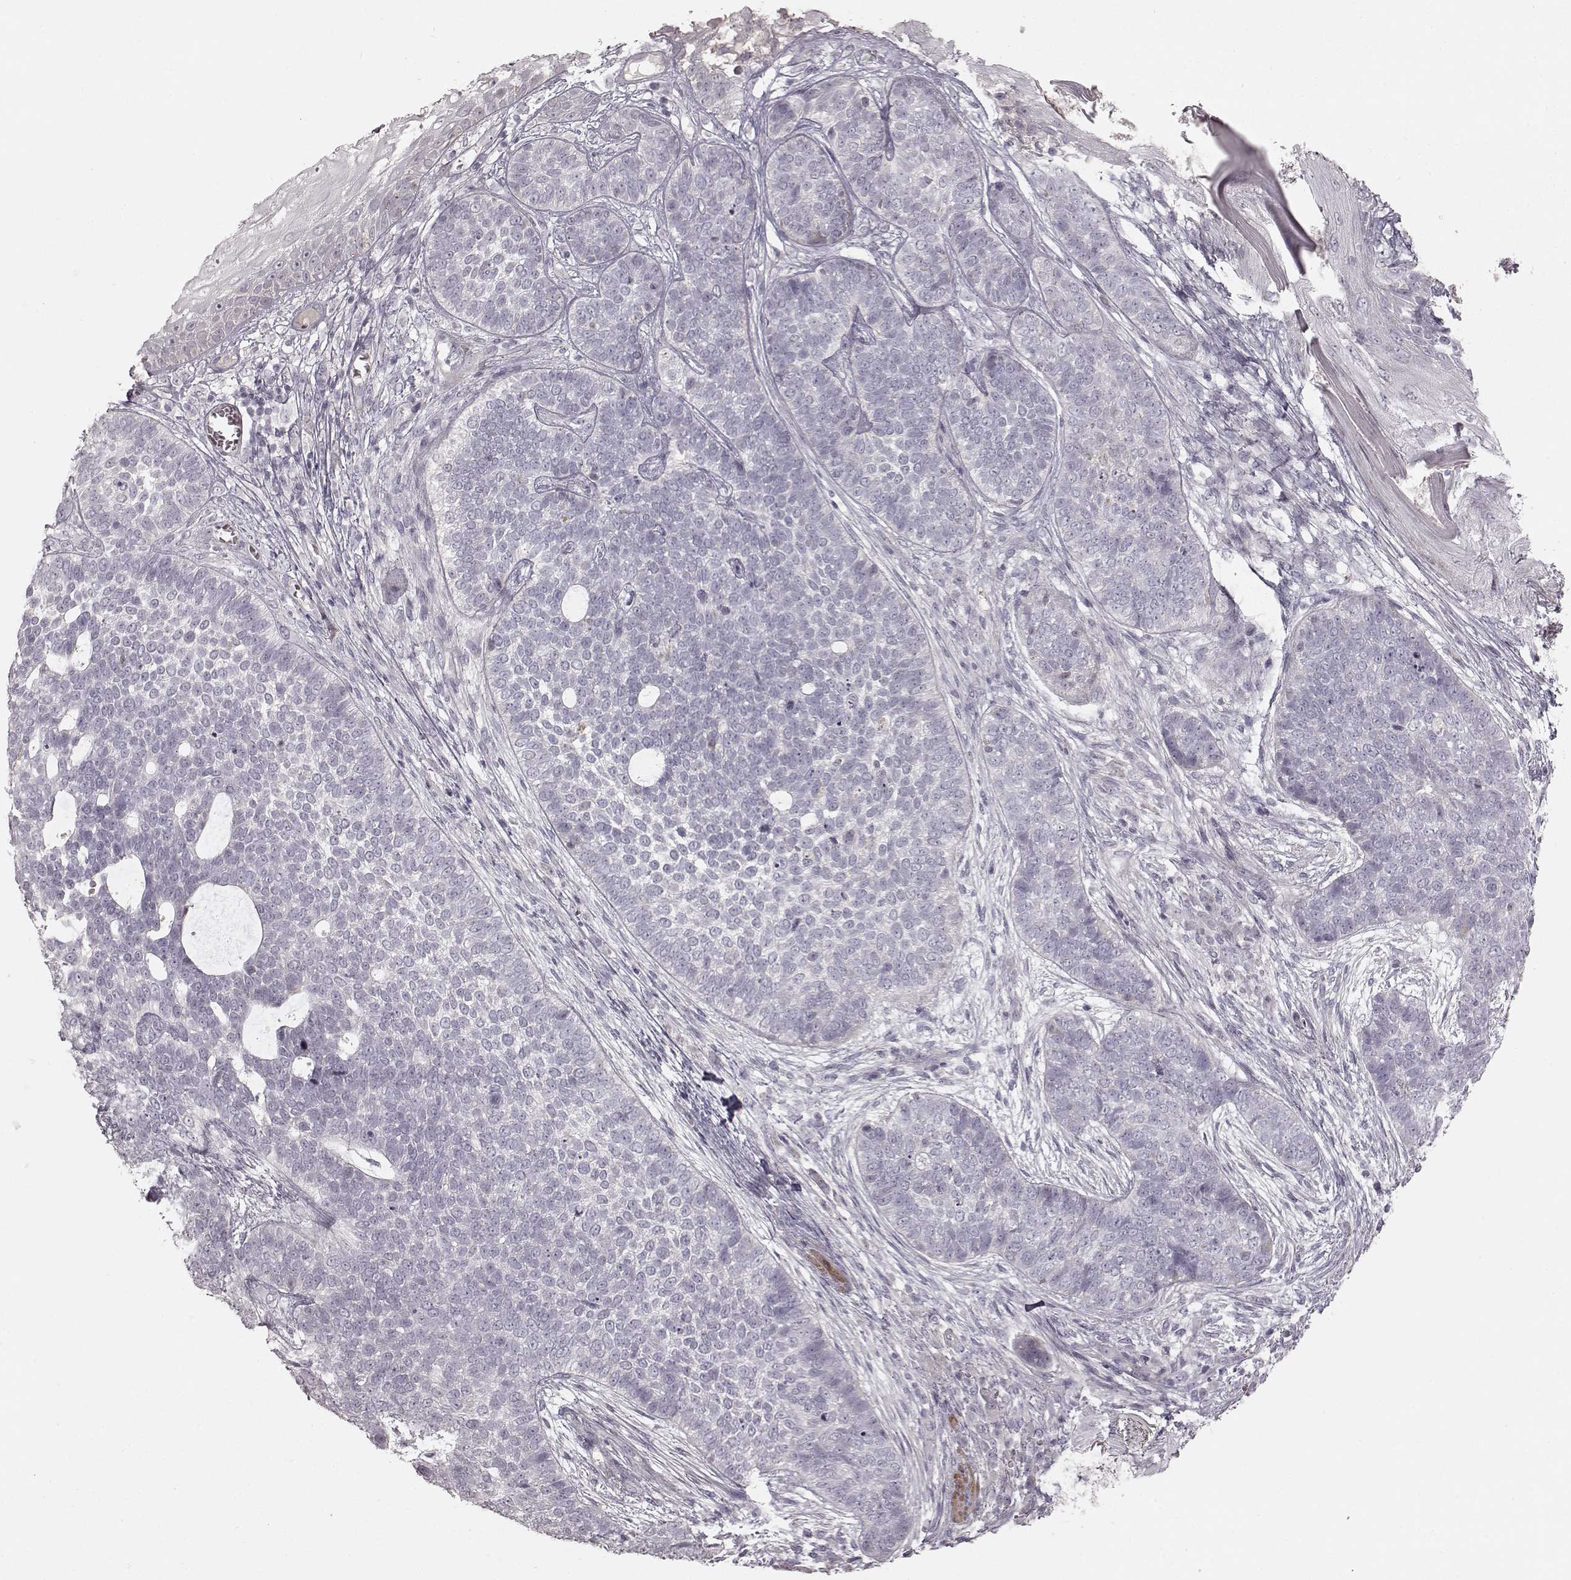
{"staining": {"intensity": "negative", "quantity": "none", "location": "none"}, "tissue": "skin cancer", "cell_type": "Tumor cells", "image_type": "cancer", "snomed": [{"axis": "morphology", "description": "Basal cell carcinoma"}, {"axis": "topography", "description": "Skin"}], "caption": "Immunohistochemistry micrograph of neoplastic tissue: basal cell carcinoma (skin) stained with DAB exhibits no significant protein positivity in tumor cells.", "gene": "PRLHR", "patient": {"sex": "female", "age": 69}}